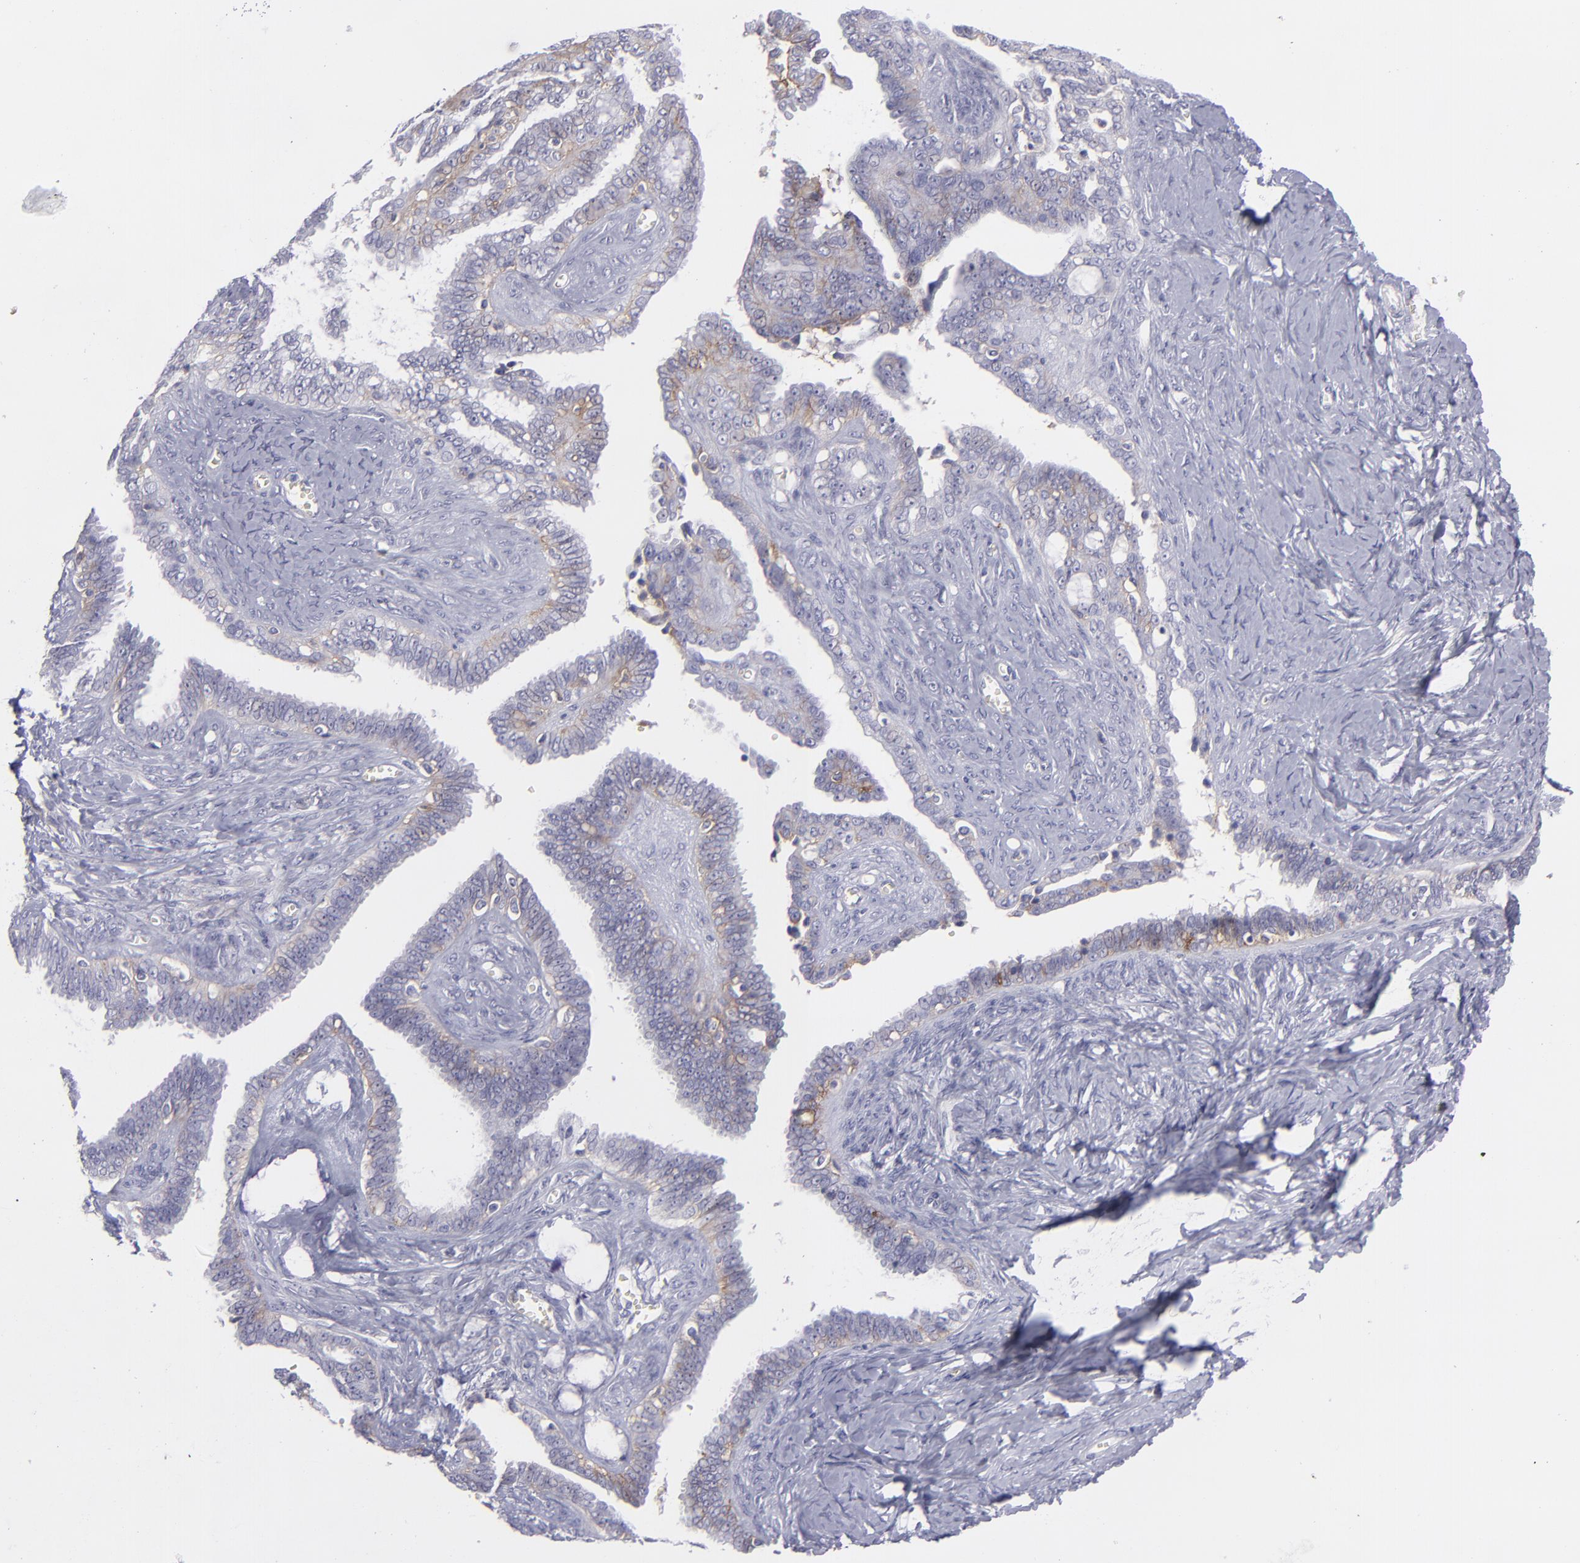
{"staining": {"intensity": "moderate", "quantity": "<25%", "location": "cytoplasmic/membranous"}, "tissue": "ovarian cancer", "cell_type": "Tumor cells", "image_type": "cancer", "snomed": [{"axis": "morphology", "description": "Cystadenocarcinoma, serous, NOS"}, {"axis": "topography", "description": "Ovary"}], "caption": "Serous cystadenocarcinoma (ovarian) was stained to show a protein in brown. There is low levels of moderate cytoplasmic/membranous expression in approximately <25% of tumor cells.", "gene": "BSG", "patient": {"sex": "female", "age": 71}}